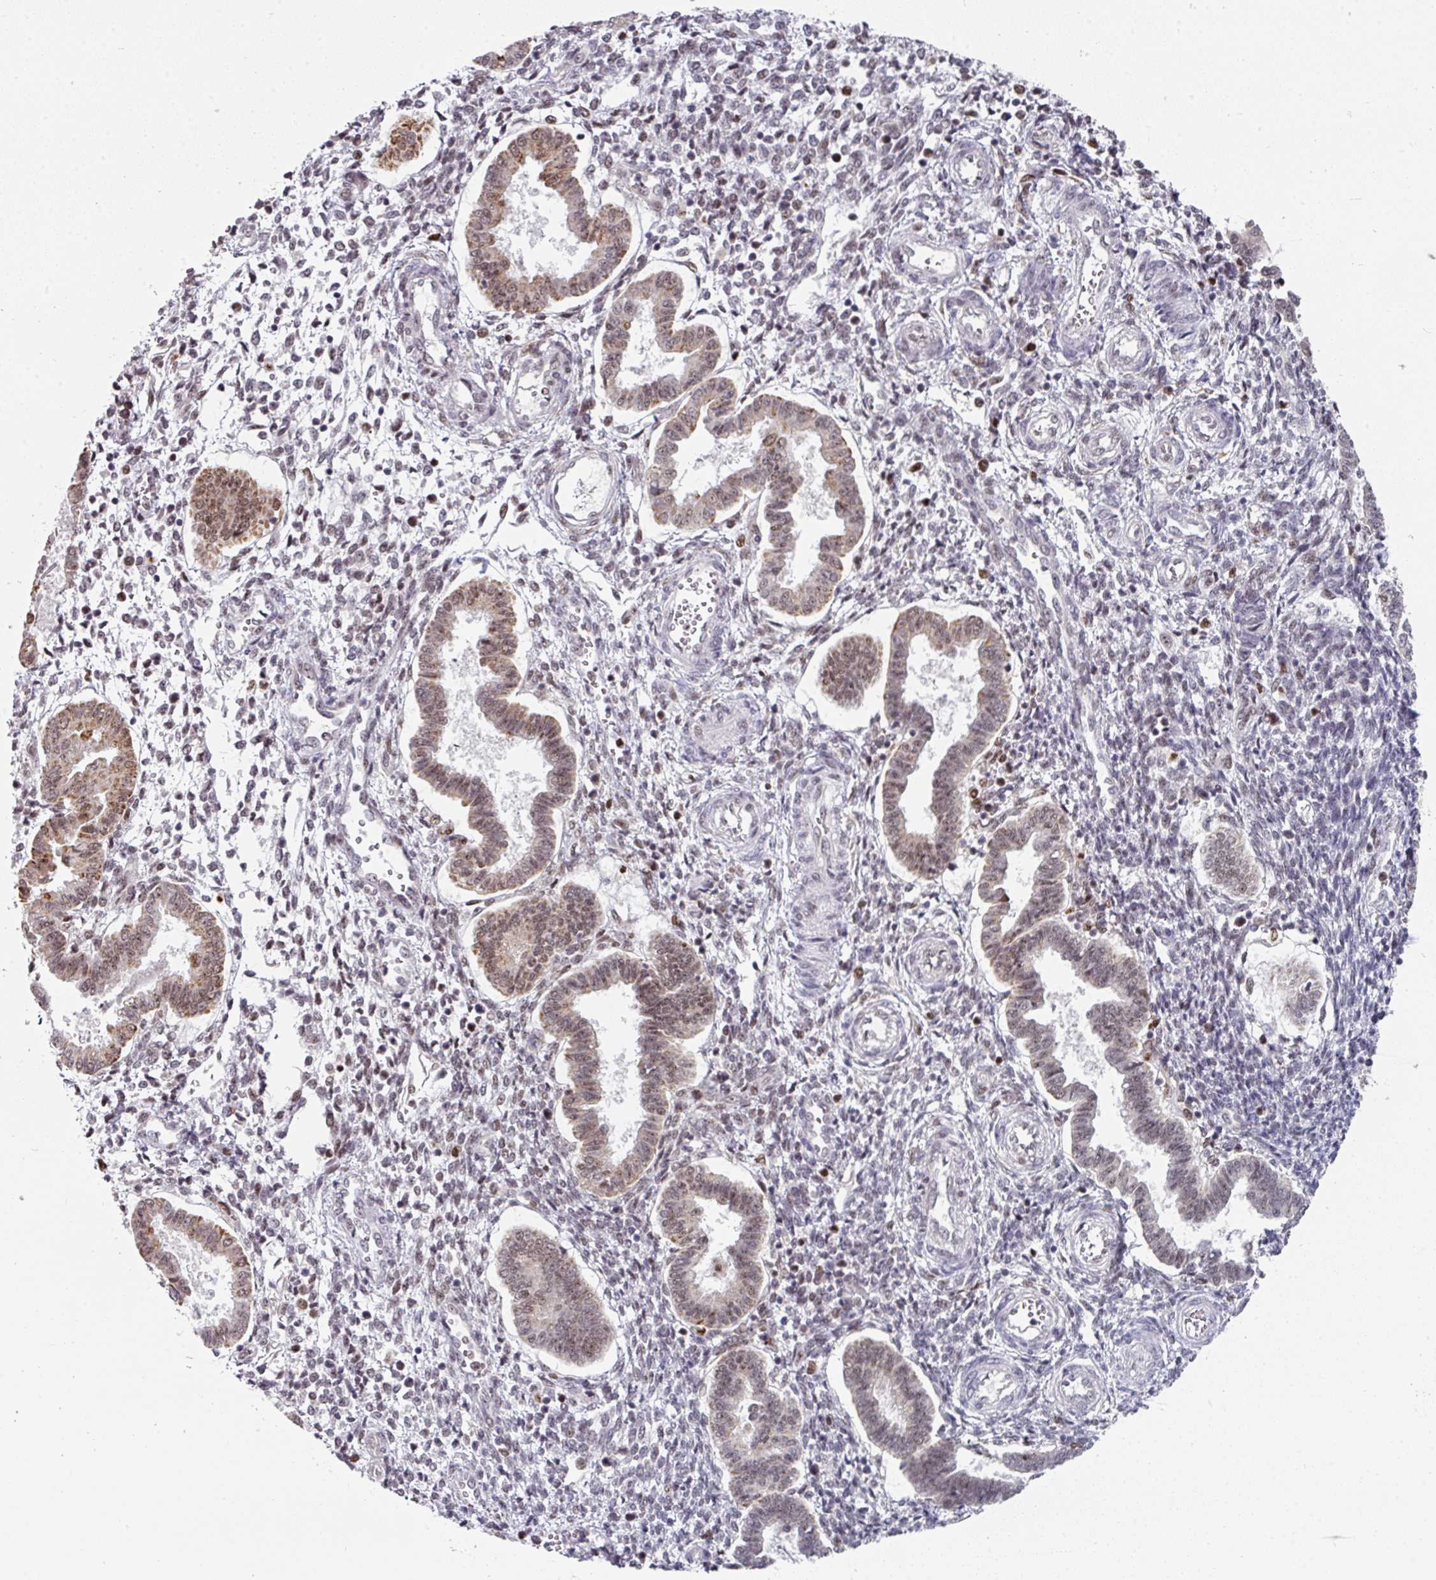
{"staining": {"intensity": "moderate", "quantity": "25%-75%", "location": "nuclear"}, "tissue": "endometrium", "cell_type": "Cells in endometrial stroma", "image_type": "normal", "snomed": [{"axis": "morphology", "description": "Normal tissue, NOS"}, {"axis": "topography", "description": "Endometrium"}], "caption": "A brown stain shows moderate nuclear expression of a protein in cells in endometrial stroma of normal human endometrium. (Stains: DAB (3,3'-diaminobenzidine) in brown, nuclei in blue, Microscopy: brightfield microscopy at high magnification).", "gene": "ENSG00000283782", "patient": {"sex": "female", "age": 24}}